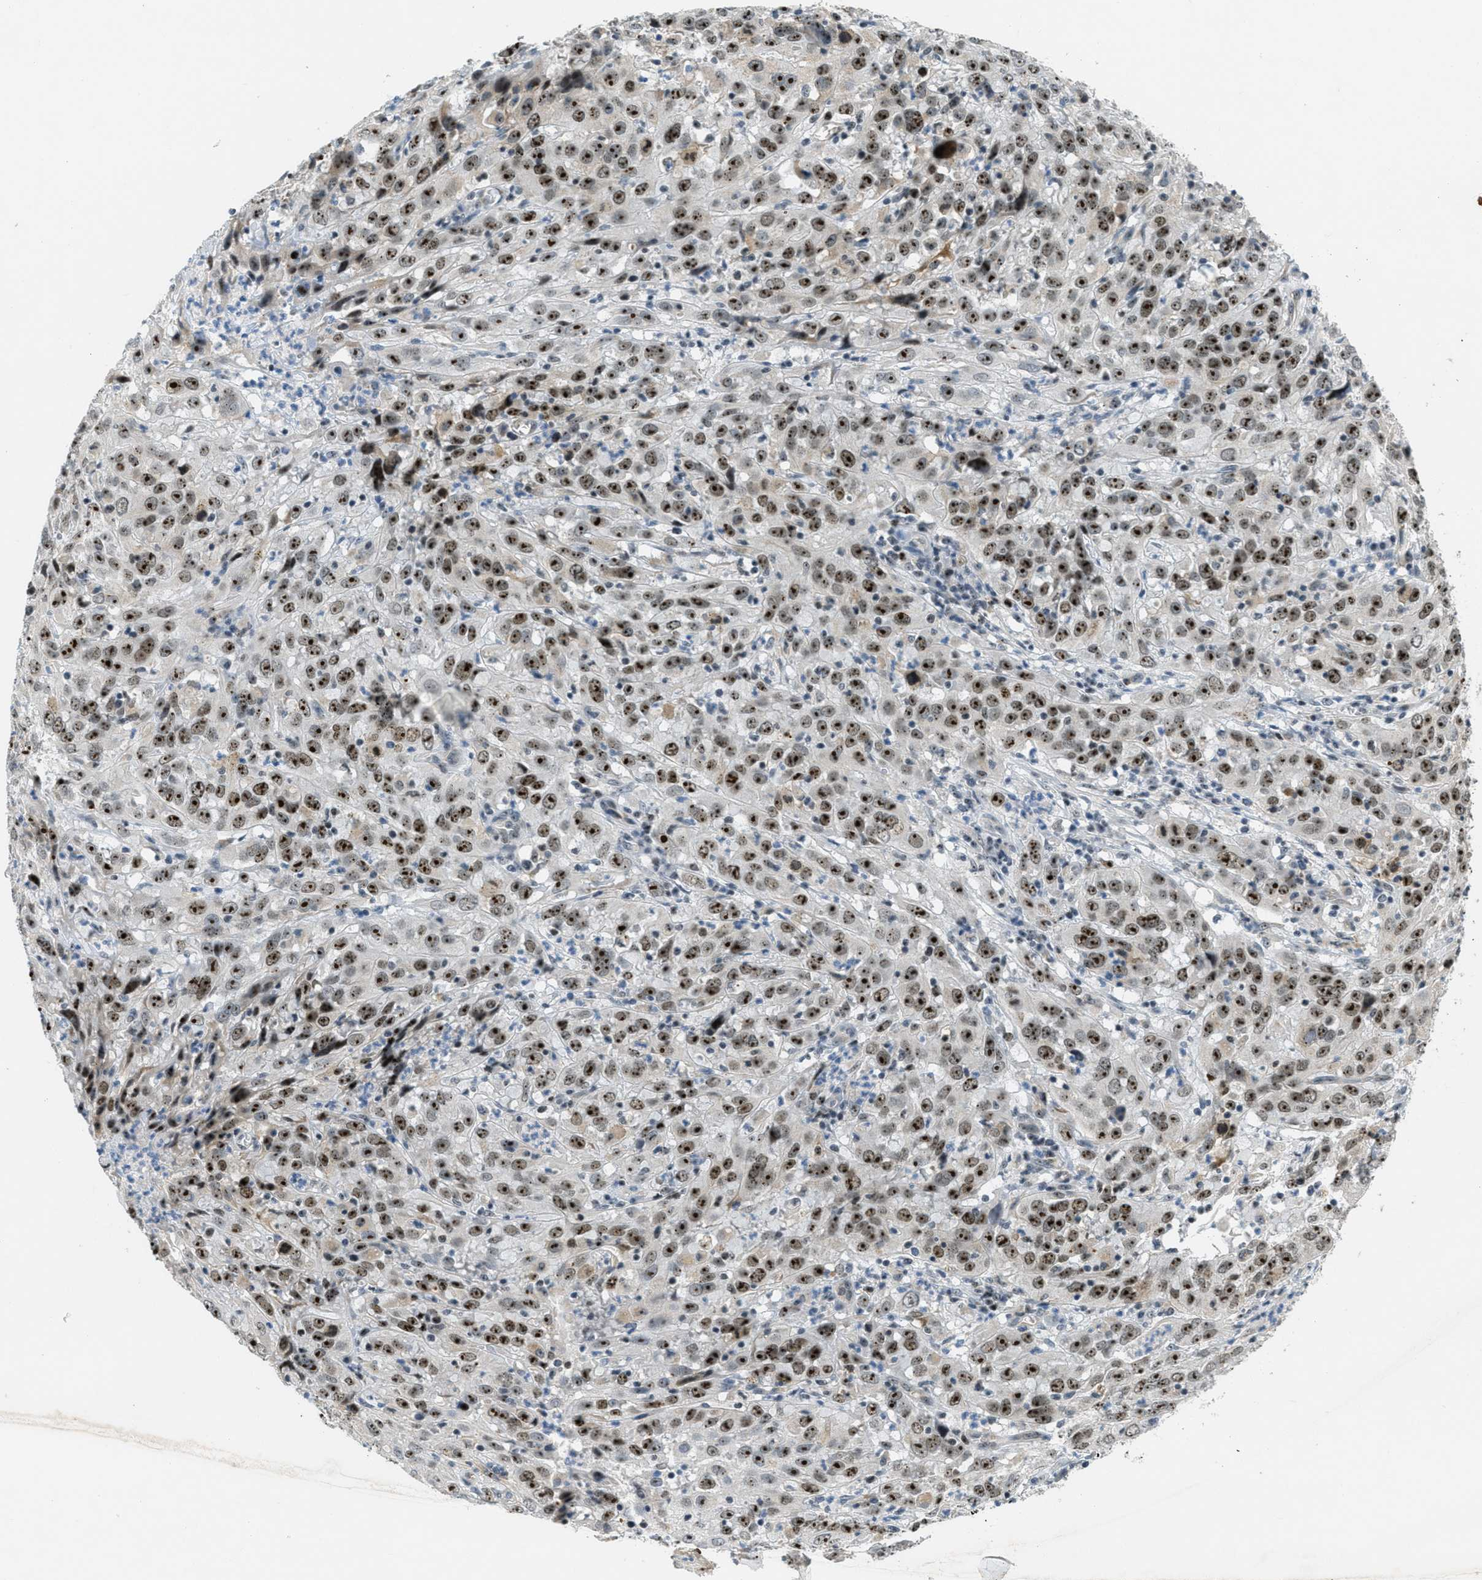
{"staining": {"intensity": "strong", "quantity": ">75%", "location": "nuclear"}, "tissue": "cervical cancer", "cell_type": "Tumor cells", "image_type": "cancer", "snomed": [{"axis": "morphology", "description": "Squamous cell carcinoma, NOS"}, {"axis": "topography", "description": "Cervix"}], "caption": "Strong nuclear protein staining is seen in approximately >75% of tumor cells in squamous cell carcinoma (cervical).", "gene": "DDX47", "patient": {"sex": "female", "age": 32}}